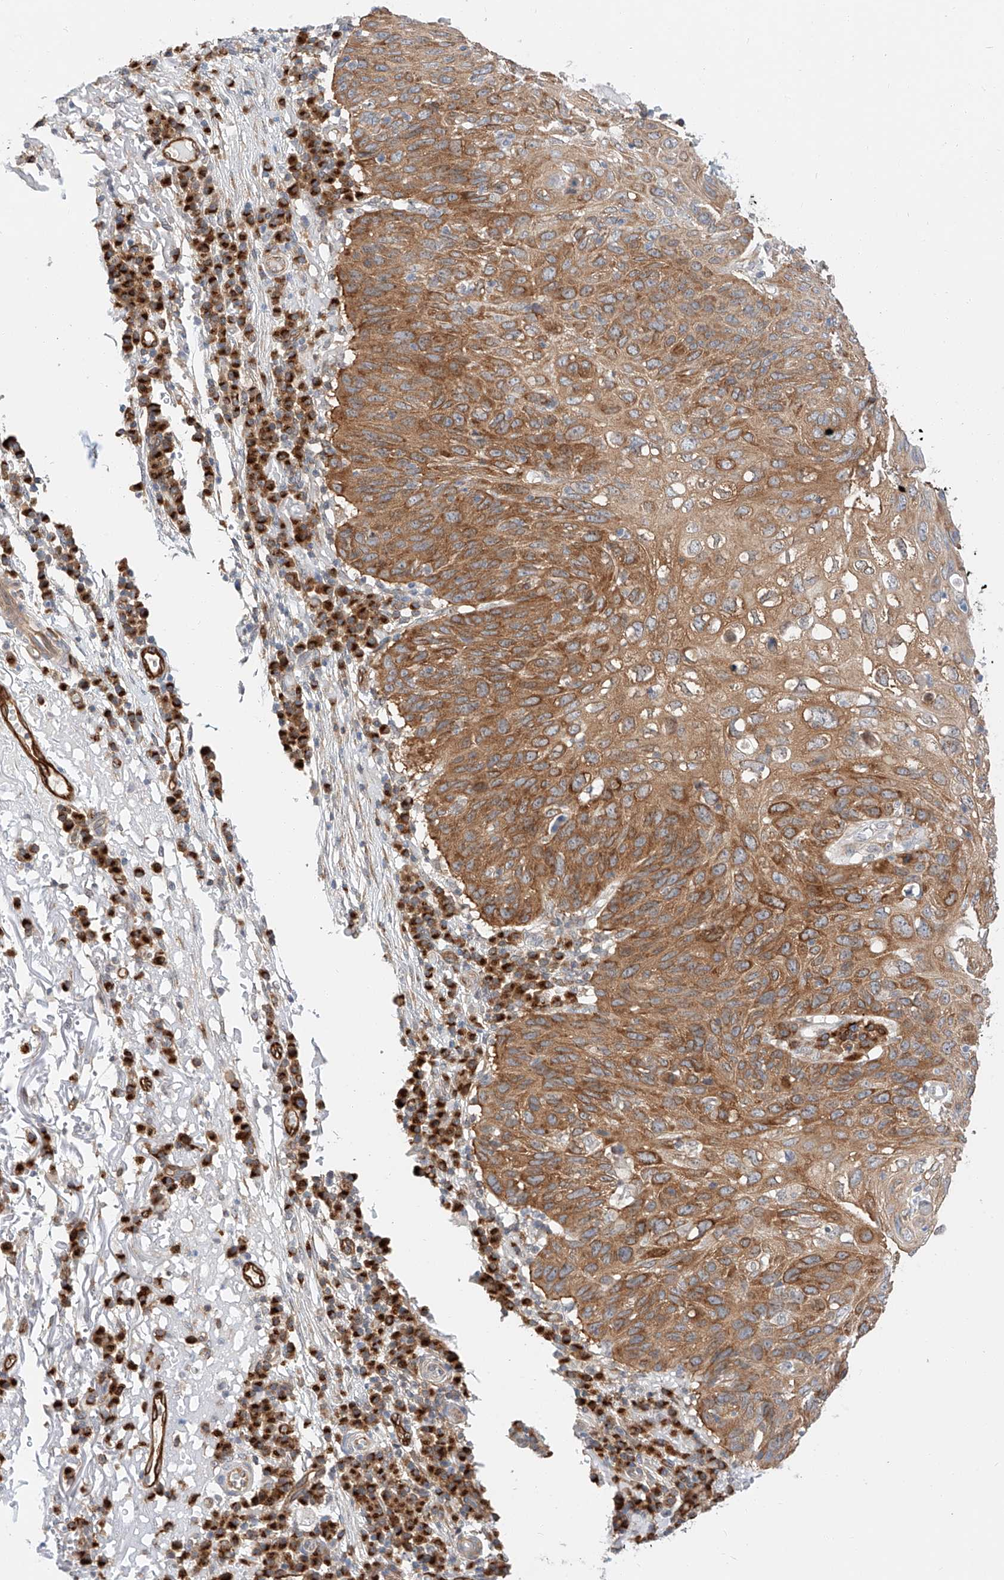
{"staining": {"intensity": "moderate", "quantity": ">75%", "location": "cytoplasmic/membranous"}, "tissue": "skin cancer", "cell_type": "Tumor cells", "image_type": "cancer", "snomed": [{"axis": "morphology", "description": "Squamous cell carcinoma, NOS"}, {"axis": "topography", "description": "Skin"}], "caption": "A brown stain highlights moderate cytoplasmic/membranous positivity of a protein in human skin squamous cell carcinoma tumor cells.", "gene": "CARMIL1", "patient": {"sex": "female", "age": 90}}